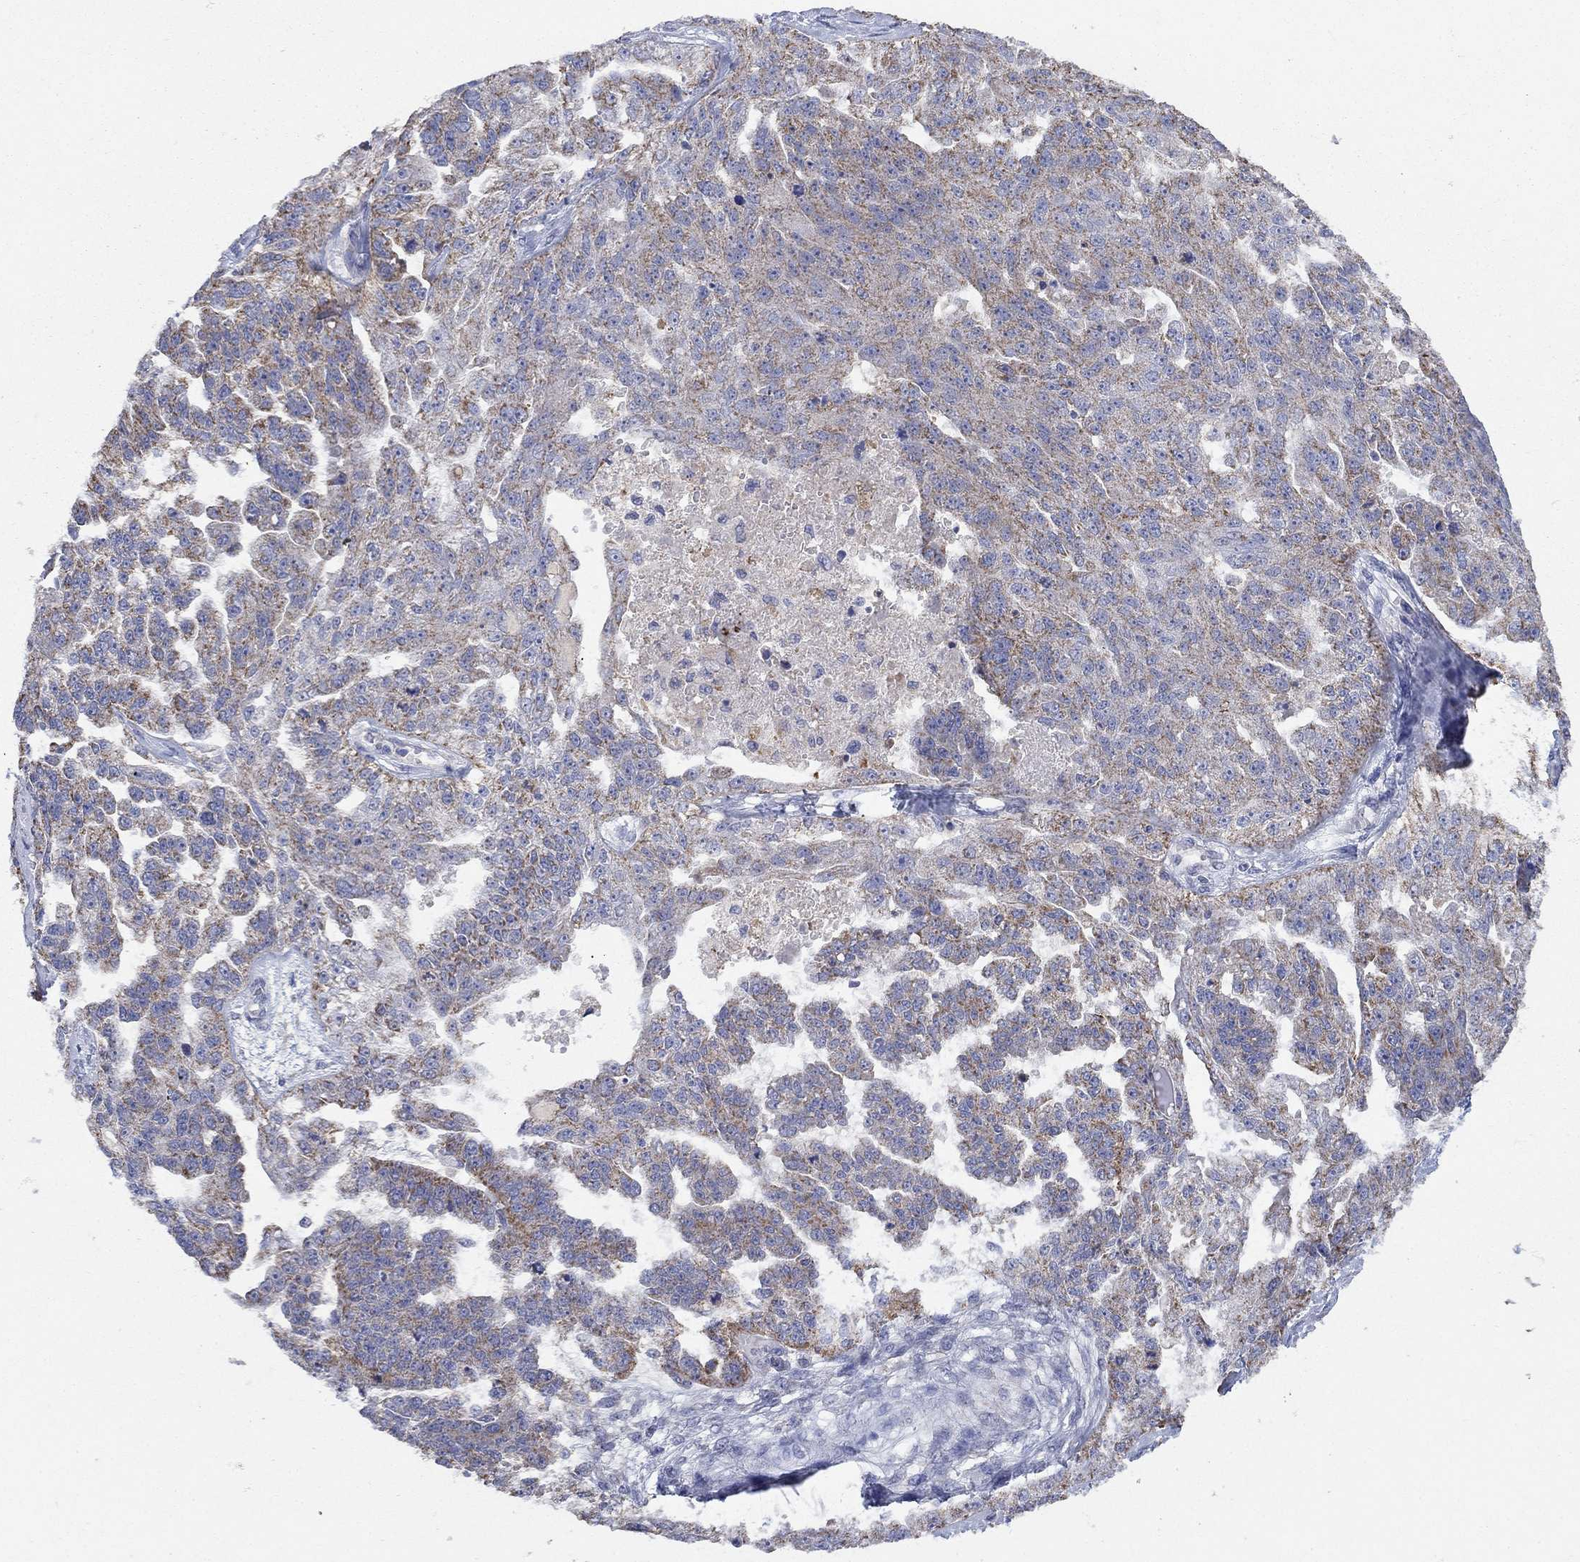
{"staining": {"intensity": "moderate", "quantity": ">75%", "location": "cytoplasmic/membranous"}, "tissue": "ovarian cancer", "cell_type": "Tumor cells", "image_type": "cancer", "snomed": [{"axis": "morphology", "description": "Cystadenocarcinoma, serous, NOS"}, {"axis": "topography", "description": "Ovary"}], "caption": "A brown stain labels moderate cytoplasmic/membranous positivity of a protein in human ovarian cancer tumor cells.", "gene": "CLVS1", "patient": {"sex": "female", "age": 58}}